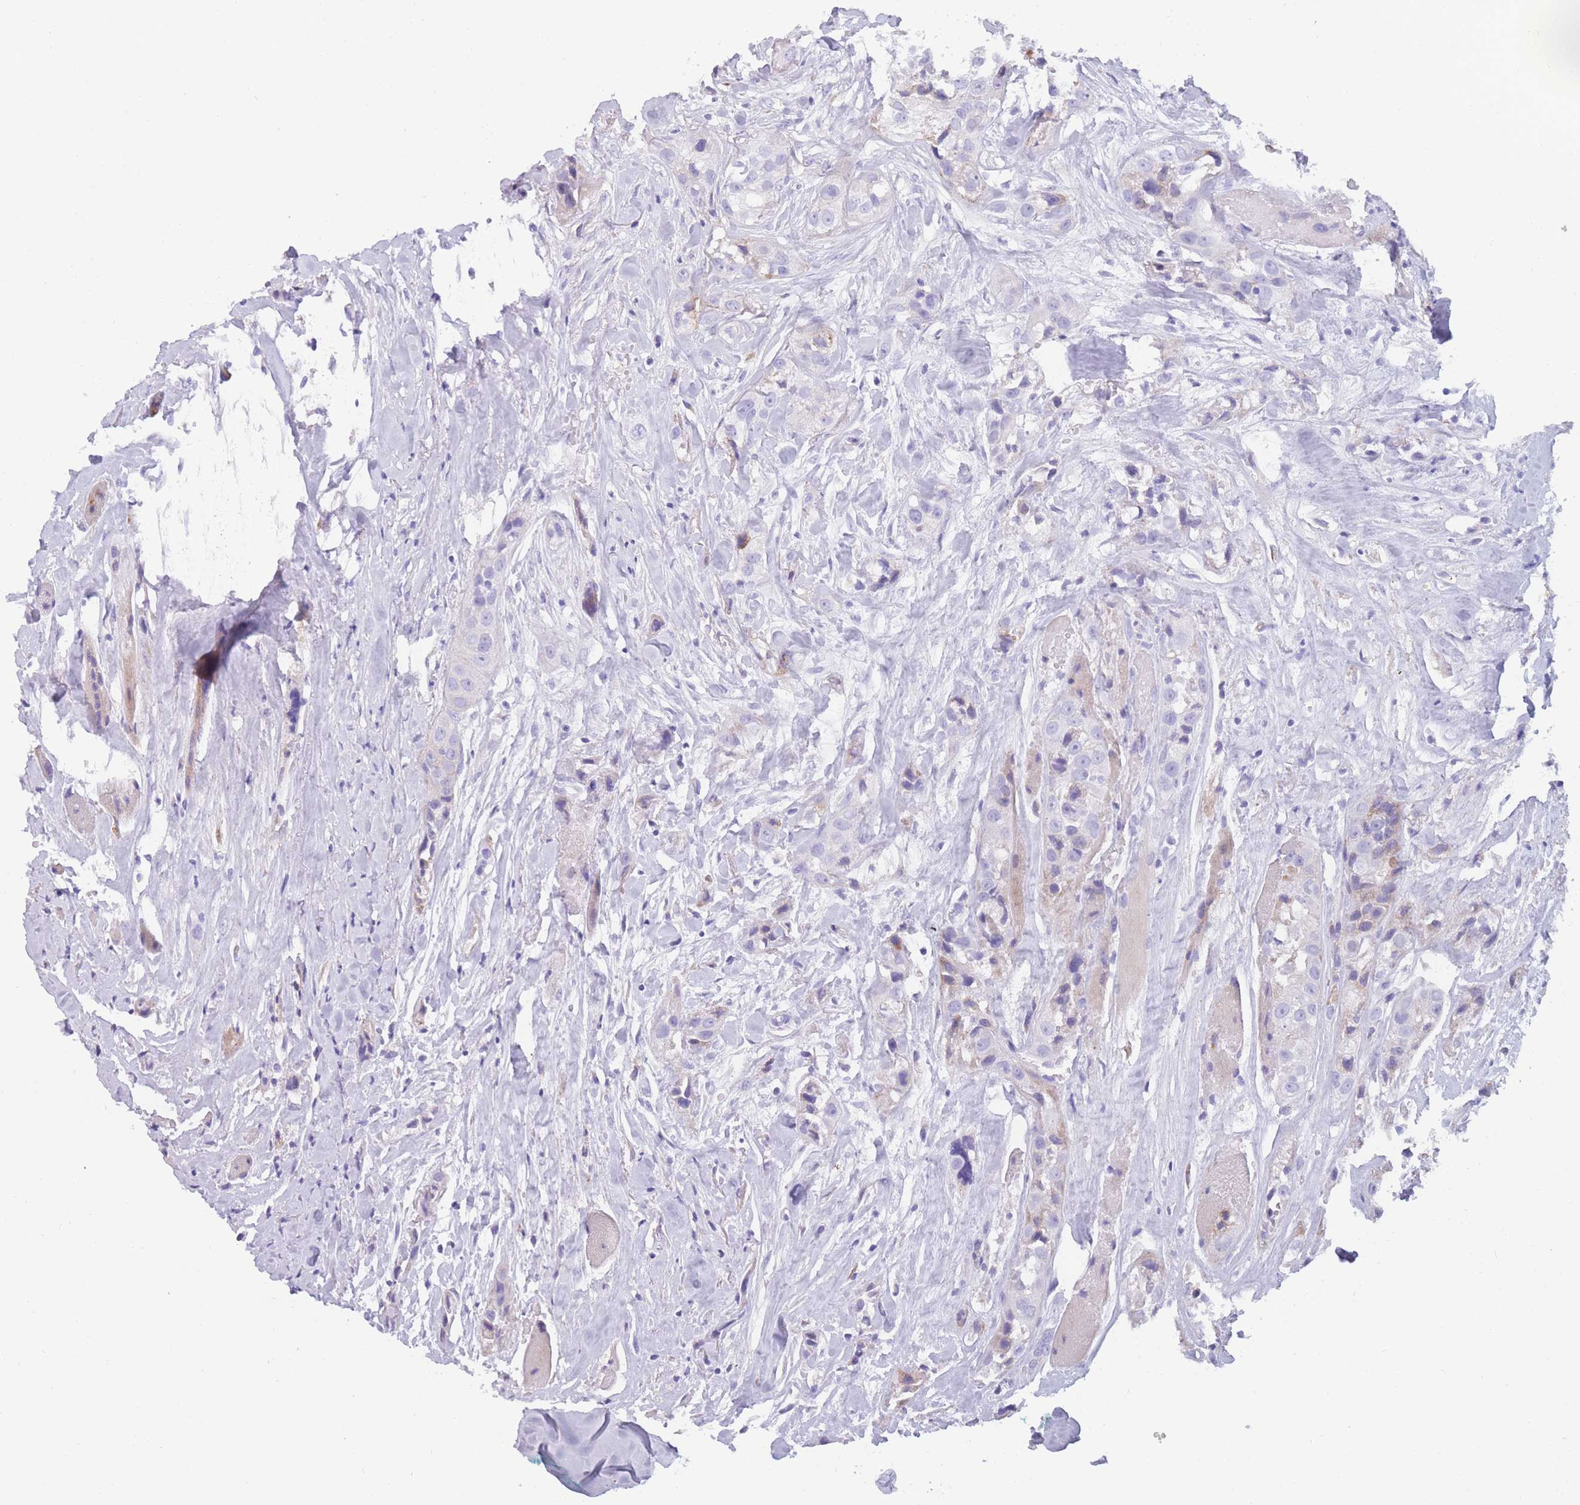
{"staining": {"intensity": "negative", "quantity": "none", "location": "none"}, "tissue": "head and neck cancer", "cell_type": "Tumor cells", "image_type": "cancer", "snomed": [{"axis": "morphology", "description": "Normal tissue, NOS"}, {"axis": "morphology", "description": "Squamous cell carcinoma, NOS"}, {"axis": "topography", "description": "Skeletal muscle"}, {"axis": "topography", "description": "Head-Neck"}], "caption": "Tumor cells show no significant protein positivity in head and neck cancer.", "gene": "COL27A1", "patient": {"sex": "male", "age": 51}}